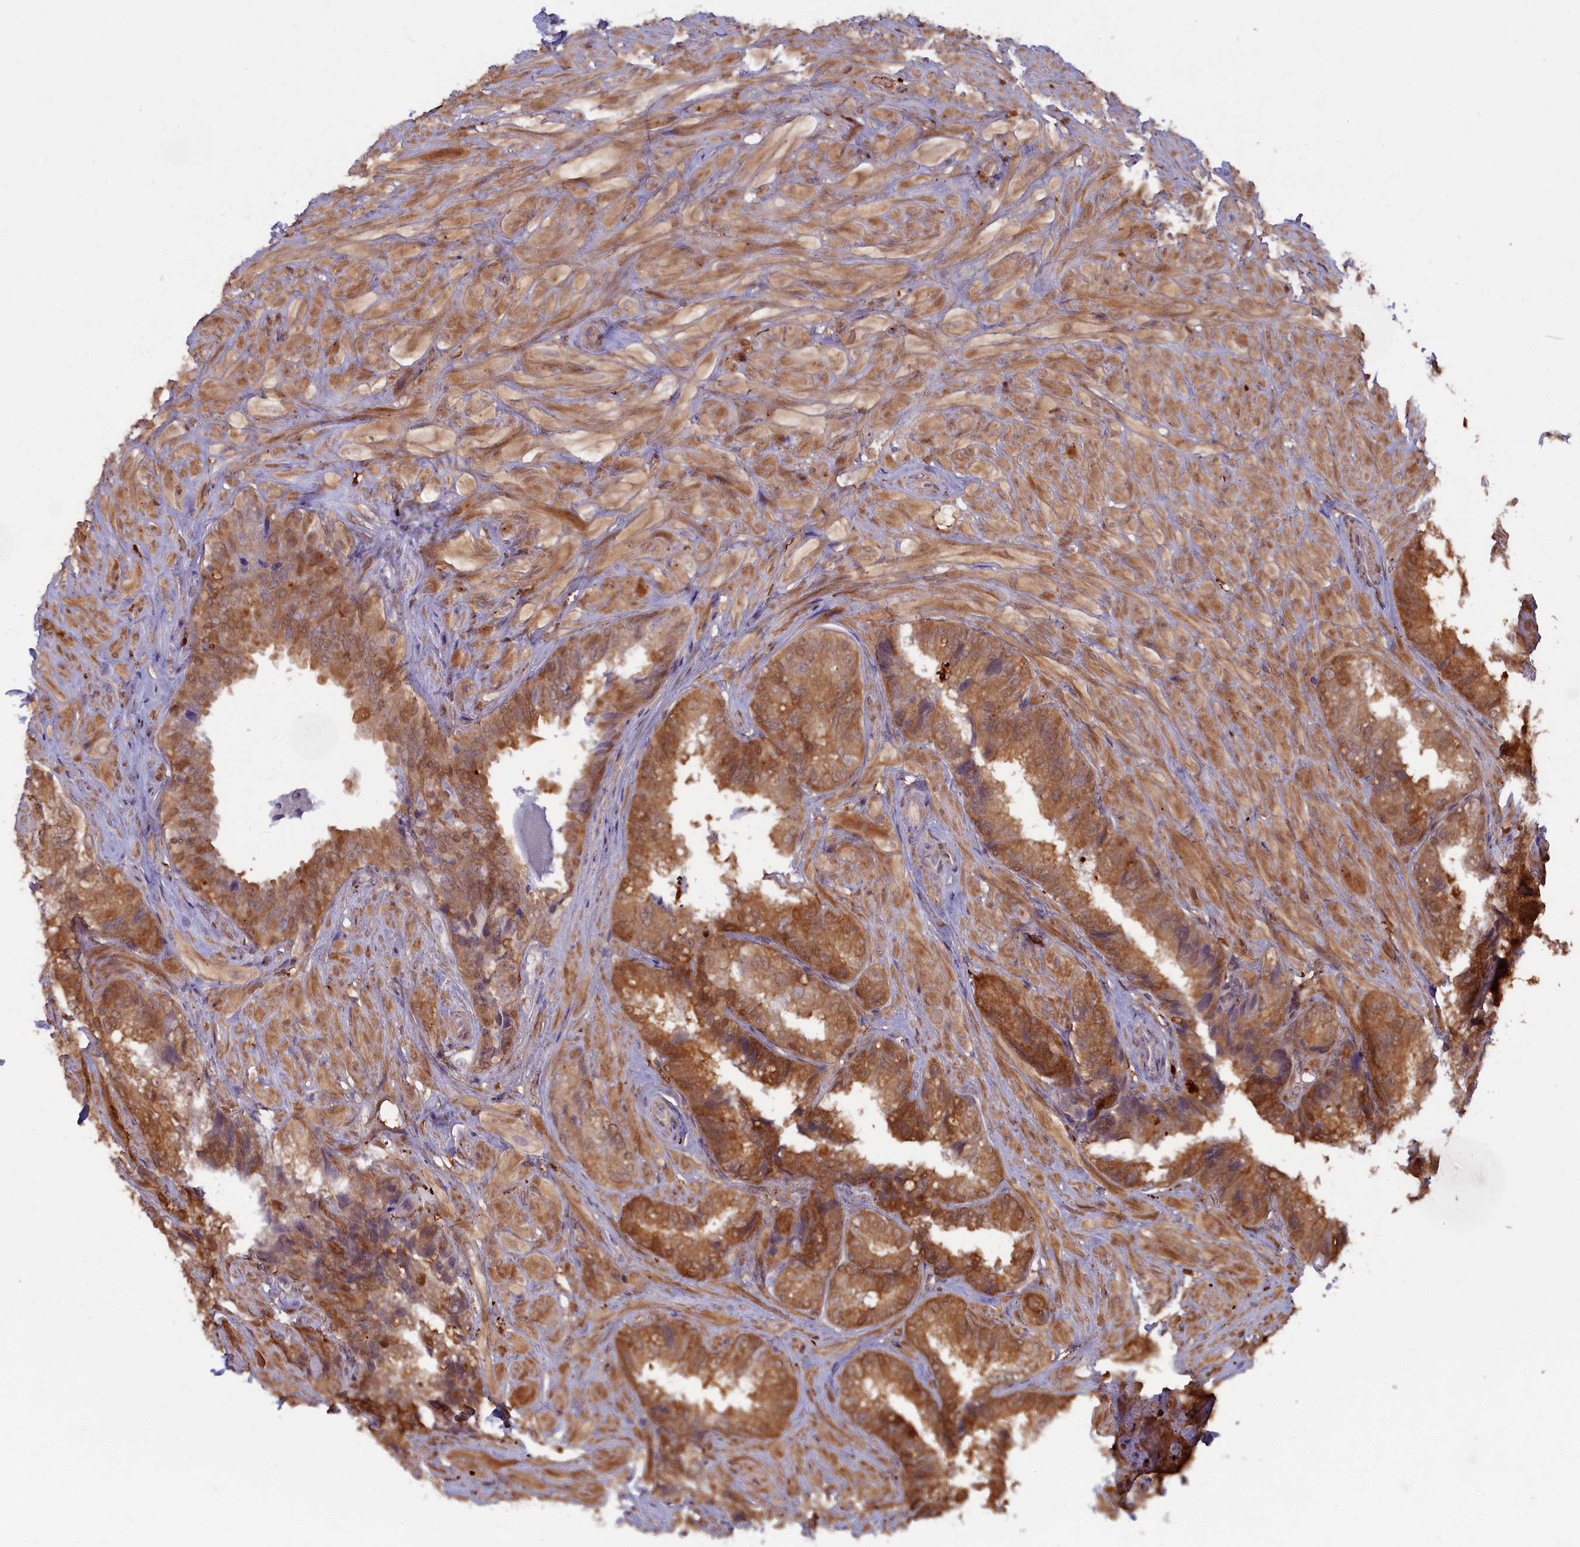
{"staining": {"intensity": "moderate", "quantity": ">75%", "location": "cytoplasmic/membranous,nuclear"}, "tissue": "seminal vesicle", "cell_type": "Glandular cells", "image_type": "normal", "snomed": [{"axis": "morphology", "description": "Normal tissue, NOS"}, {"axis": "topography", "description": "Prostate and seminal vesicle, NOS"}, {"axis": "topography", "description": "Prostate"}, {"axis": "topography", "description": "Seminal veicle"}], "caption": "Immunohistochemistry (DAB) staining of unremarkable seminal vesicle reveals moderate cytoplasmic/membranous,nuclear protein staining in approximately >75% of glandular cells. (Stains: DAB in brown, nuclei in blue, Microscopy: brightfield microscopy at high magnification).", "gene": "BLVRB", "patient": {"sex": "male", "age": 67}}